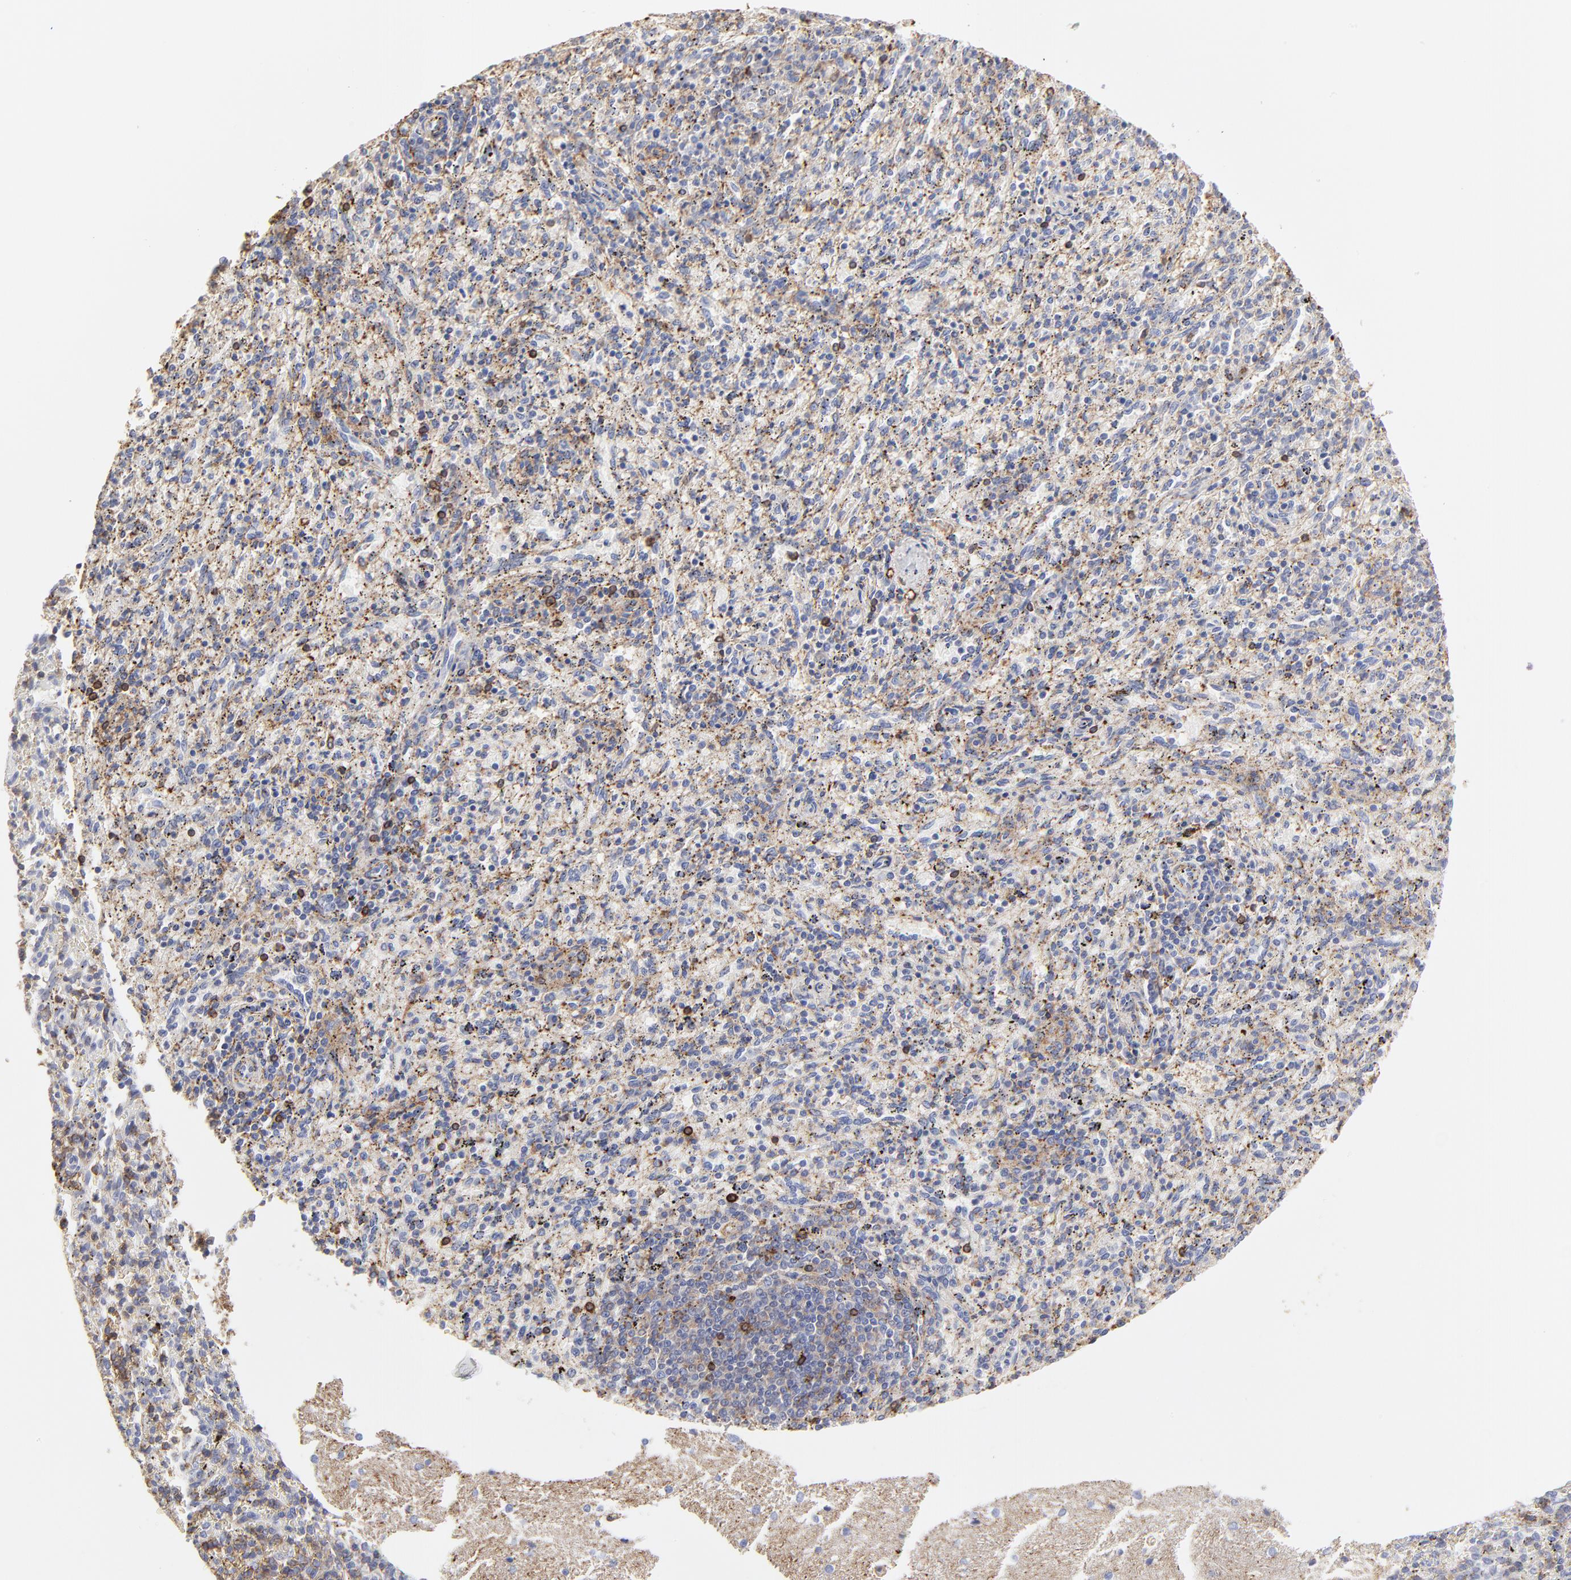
{"staining": {"intensity": "moderate", "quantity": "25%-75%", "location": "cytoplasmic/membranous"}, "tissue": "spleen", "cell_type": "Cells in red pulp", "image_type": "normal", "snomed": [{"axis": "morphology", "description": "Normal tissue, NOS"}, {"axis": "topography", "description": "Spleen"}], "caption": "A brown stain labels moderate cytoplasmic/membranous positivity of a protein in cells in red pulp of unremarkable human spleen.", "gene": "ANXA6", "patient": {"sex": "female", "age": 10}}